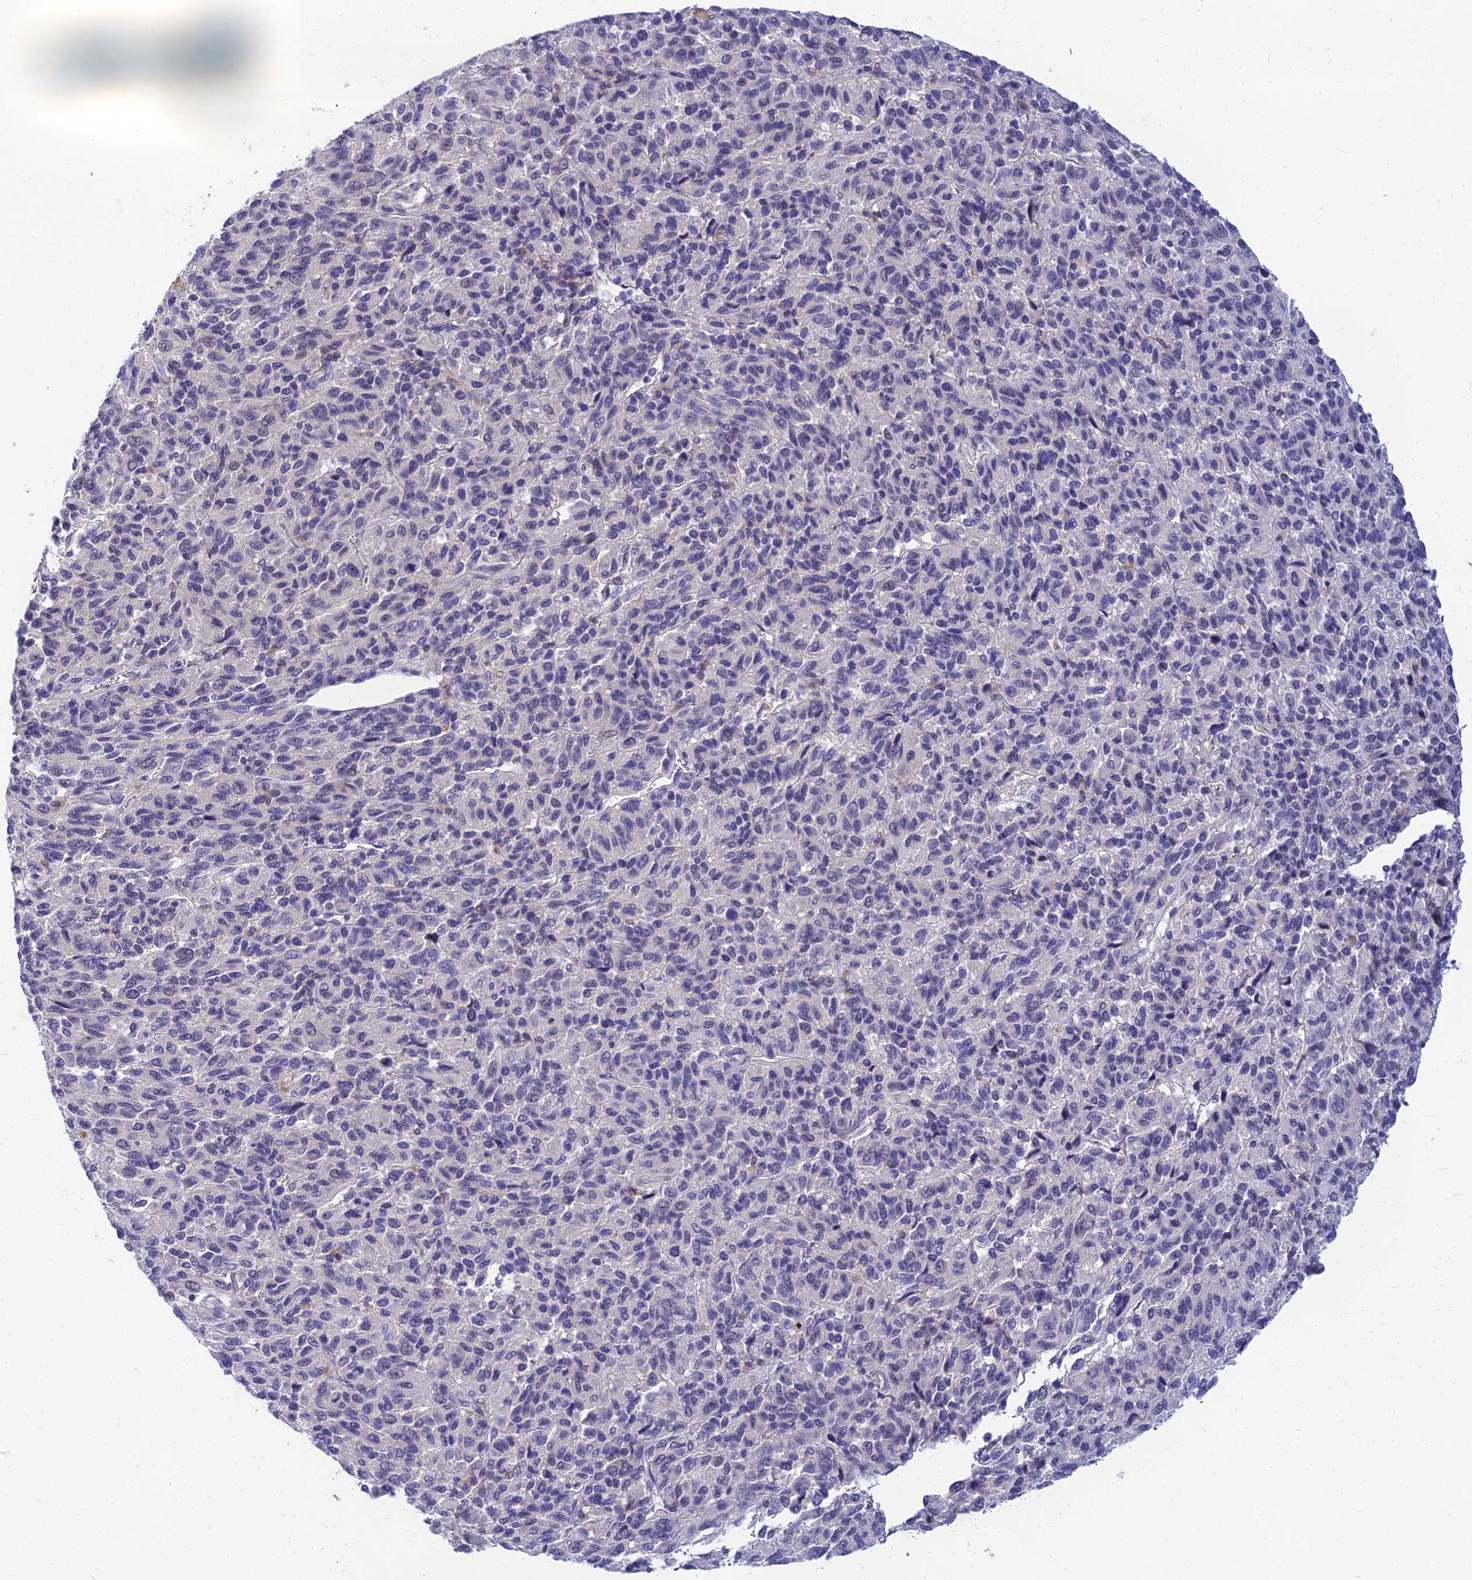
{"staining": {"intensity": "negative", "quantity": "none", "location": "none"}, "tissue": "melanoma", "cell_type": "Tumor cells", "image_type": "cancer", "snomed": [{"axis": "morphology", "description": "Malignant melanoma, Metastatic site"}, {"axis": "topography", "description": "Lung"}], "caption": "IHC image of malignant melanoma (metastatic site) stained for a protein (brown), which exhibits no staining in tumor cells.", "gene": "TMEM161B", "patient": {"sex": "male", "age": 64}}